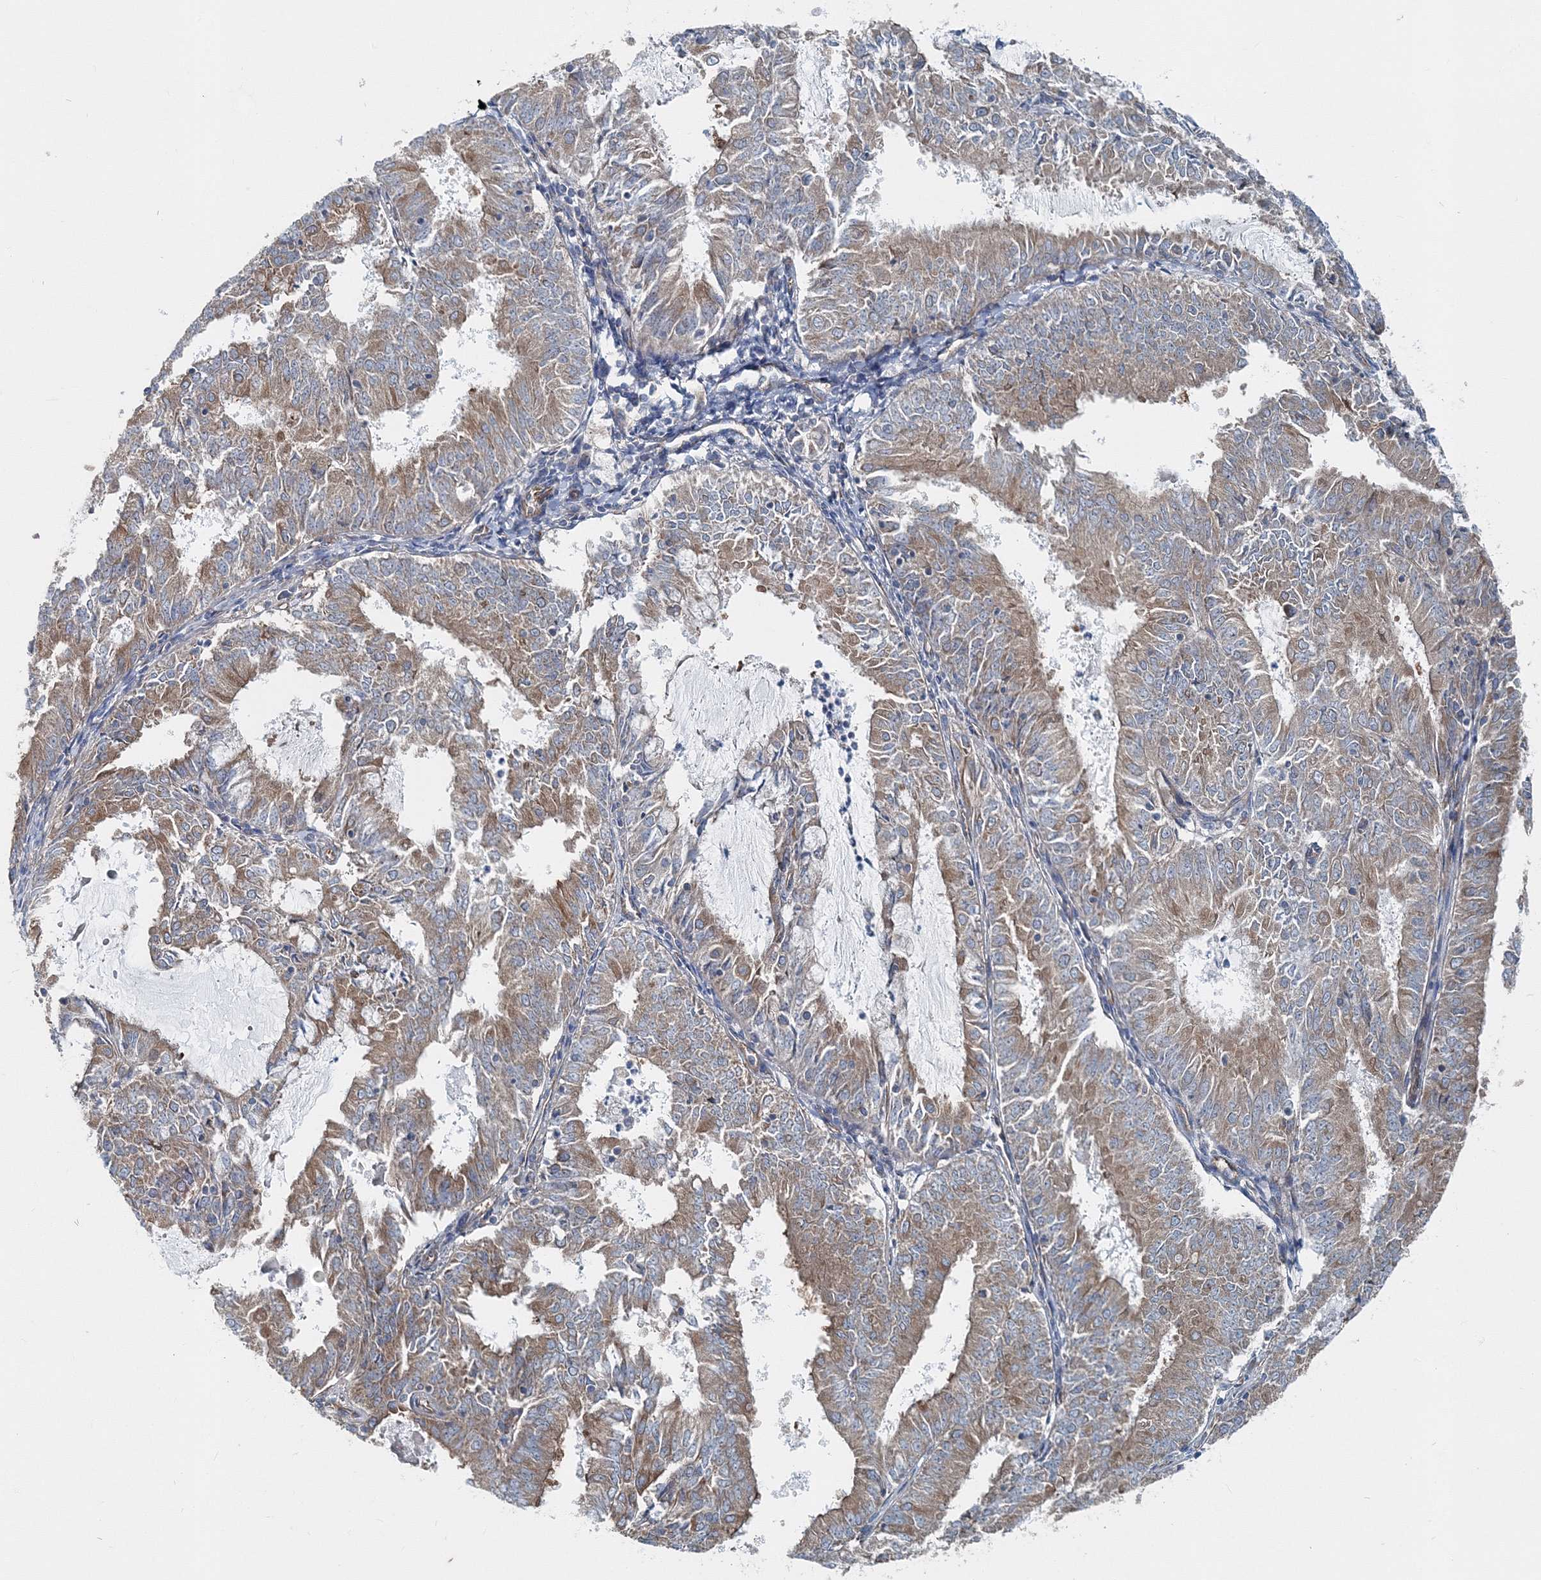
{"staining": {"intensity": "moderate", "quantity": ">75%", "location": "cytoplasmic/membranous"}, "tissue": "endometrial cancer", "cell_type": "Tumor cells", "image_type": "cancer", "snomed": [{"axis": "morphology", "description": "Adenocarcinoma, NOS"}, {"axis": "topography", "description": "Endometrium"}], "caption": "Human endometrial cancer (adenocarcinoma) stained for a protein (brown) displays moderate cytoplasmic/membranous positive positivity in about >75% of tumor cells.", "gene": "MPHOSPH9", "patient": {"sex": "female", "age": 57}}